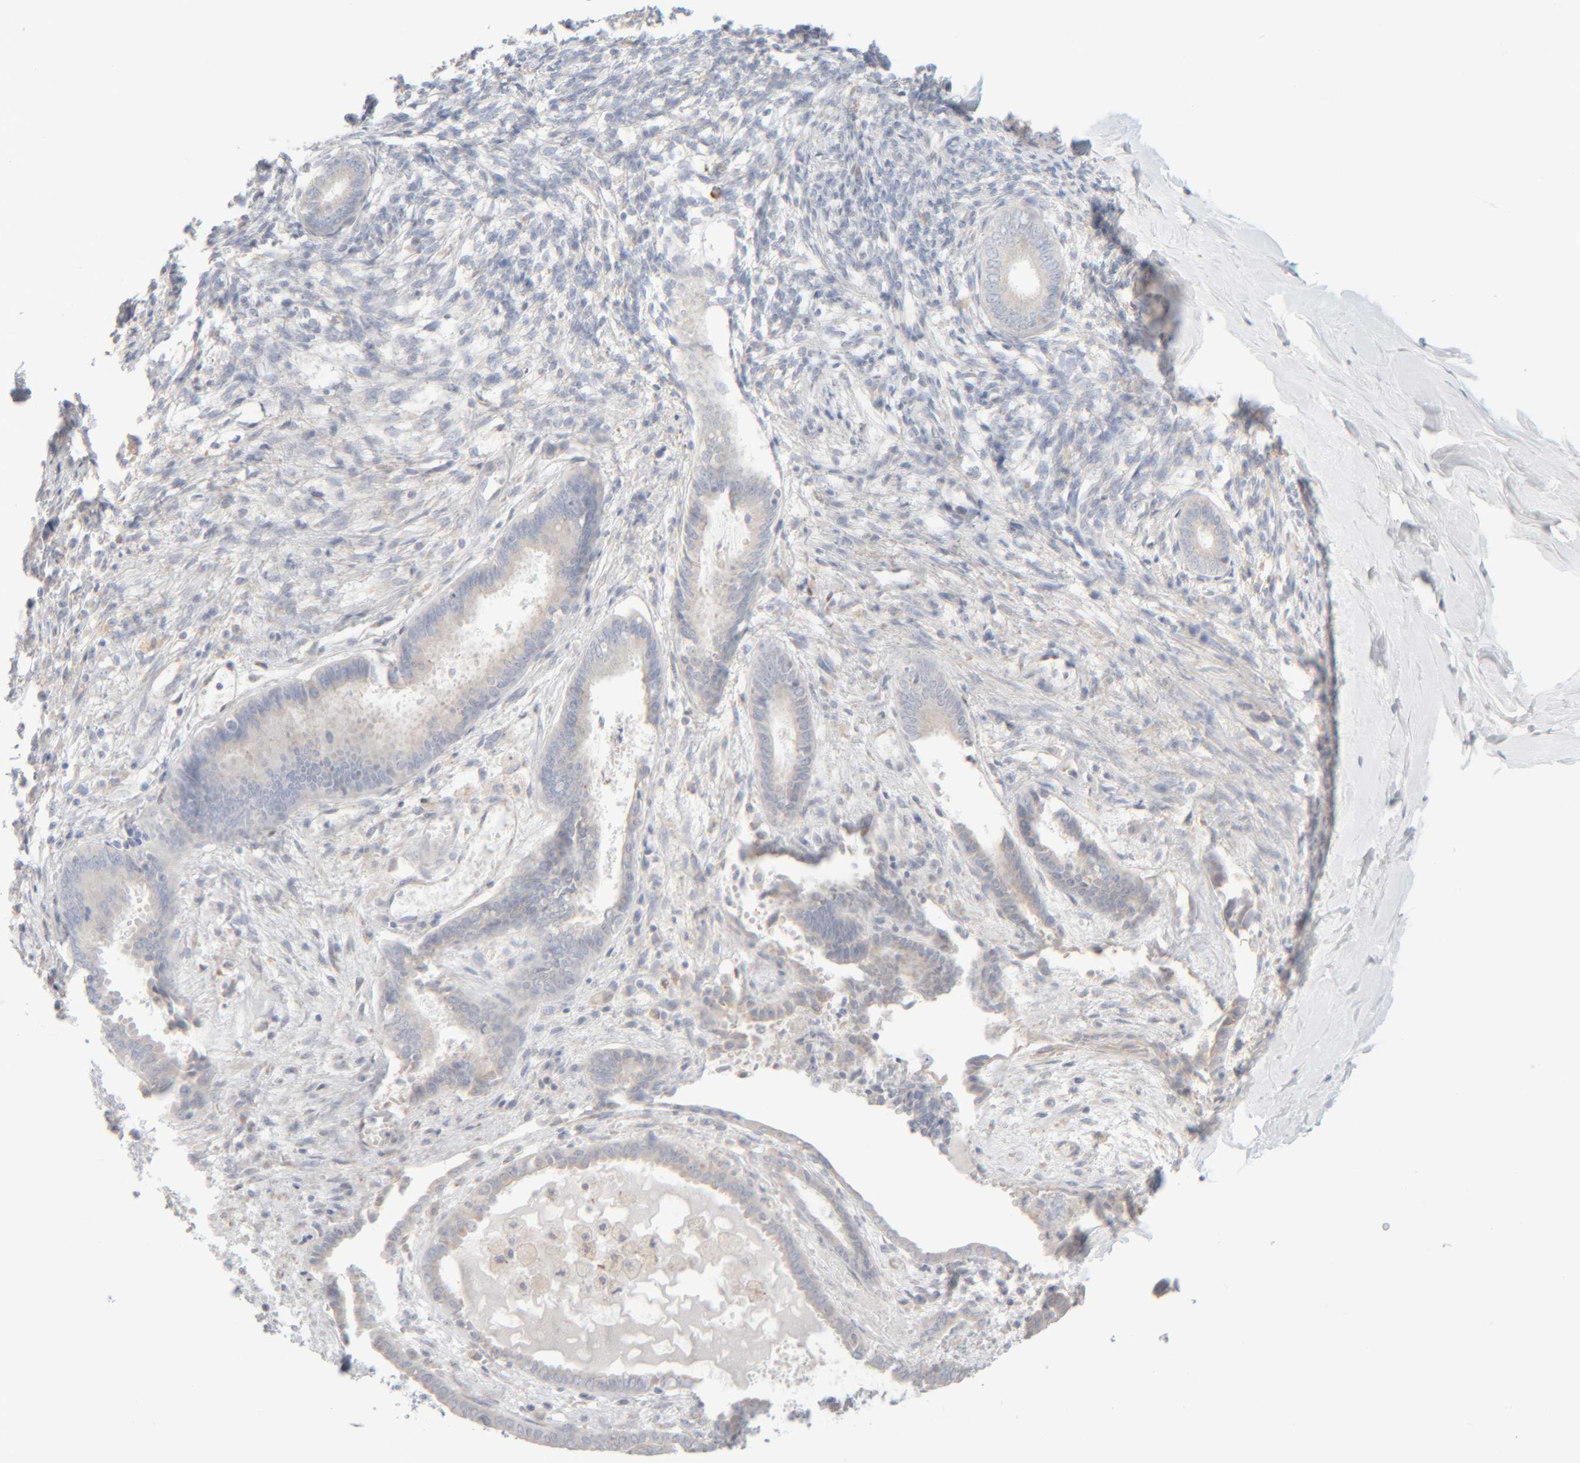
{"staining": {"intensity": "negative", "quantity": "none", "location": "none"}, "tissue": "endometrium", "cell_type": "Cells in endometrial stroma", "image_type": "normal", "snomed": [{"axis": "morphology", "description": "Normal tissue, NOS"}, {"axis": "topography", "description": "Endometrium"}], "caption": "This is an immunohistochemistry image of benign endometrium. There is no expression in cells in endometrial stroma.", "gene": "RIDA", "patient": {"sex": "female", "age": 56}}